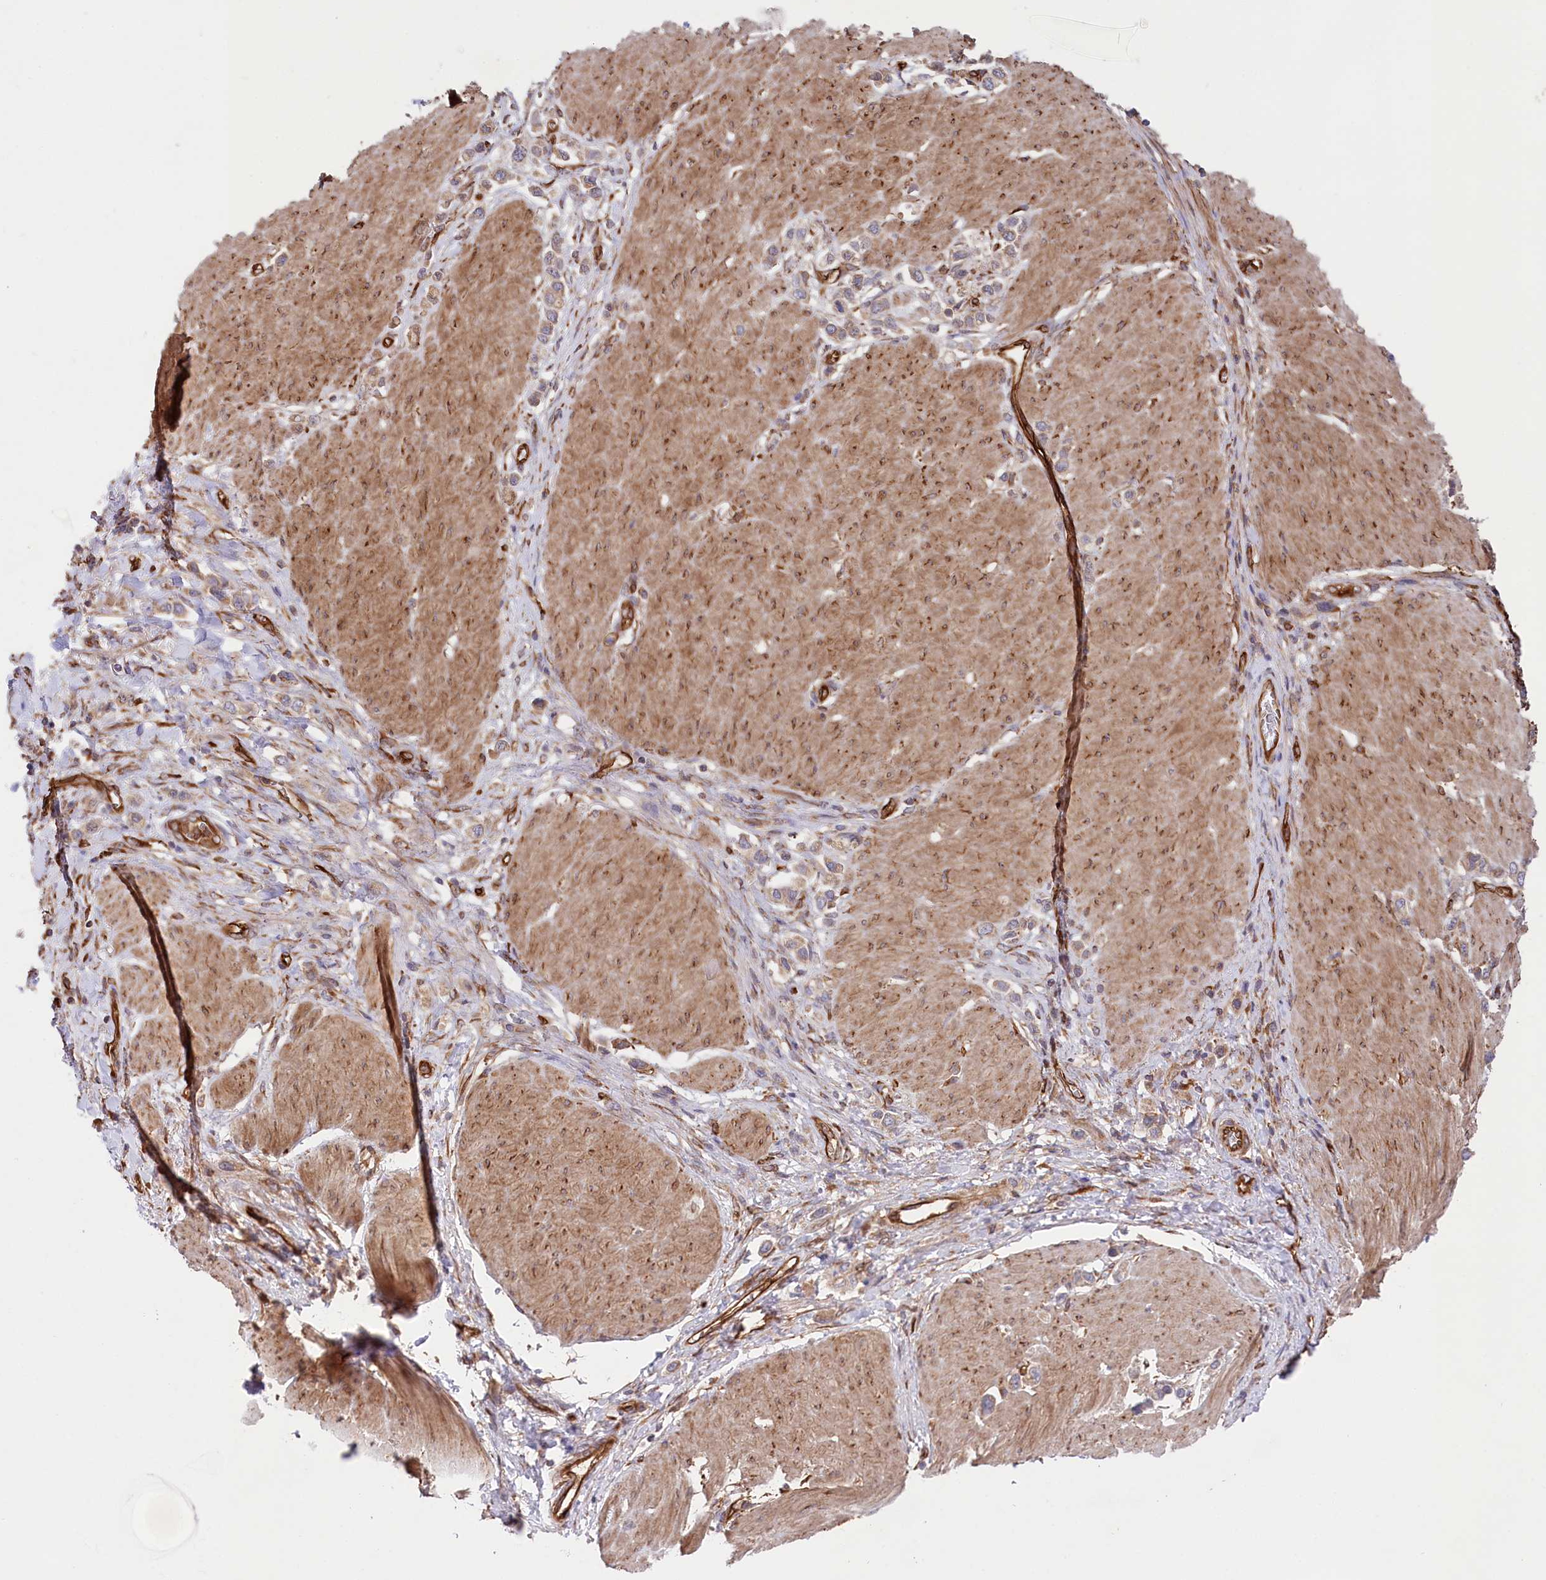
{"staining": {"intensity": "weak", "quantity": ">75%", "location": "cytoplasmic/membranous"}, "tissue": "stomach cancer", "cell_type": "Tumor cells", "image_type": "cancer", "snomed": [{"axis": "morphology", "description": "Normal tissue, NOS"}, {"axis": "morphology", "description": "Adenocarcinoma, NOS"}, {"axis": "topography", "description": "Stomach, upper"}, {"axis": "topography", "description": "Stomach"}], "caption": "Protein expression analysis of human adenocarcinoma (stomach) reveals weak cytoplasmic/membranous positivity in approximately >75% of tumor cells. (IHC, brightfield microscopy, high magnification).", "gene": "MTPAP", "patient": {"sex": "female", "age": 65}}